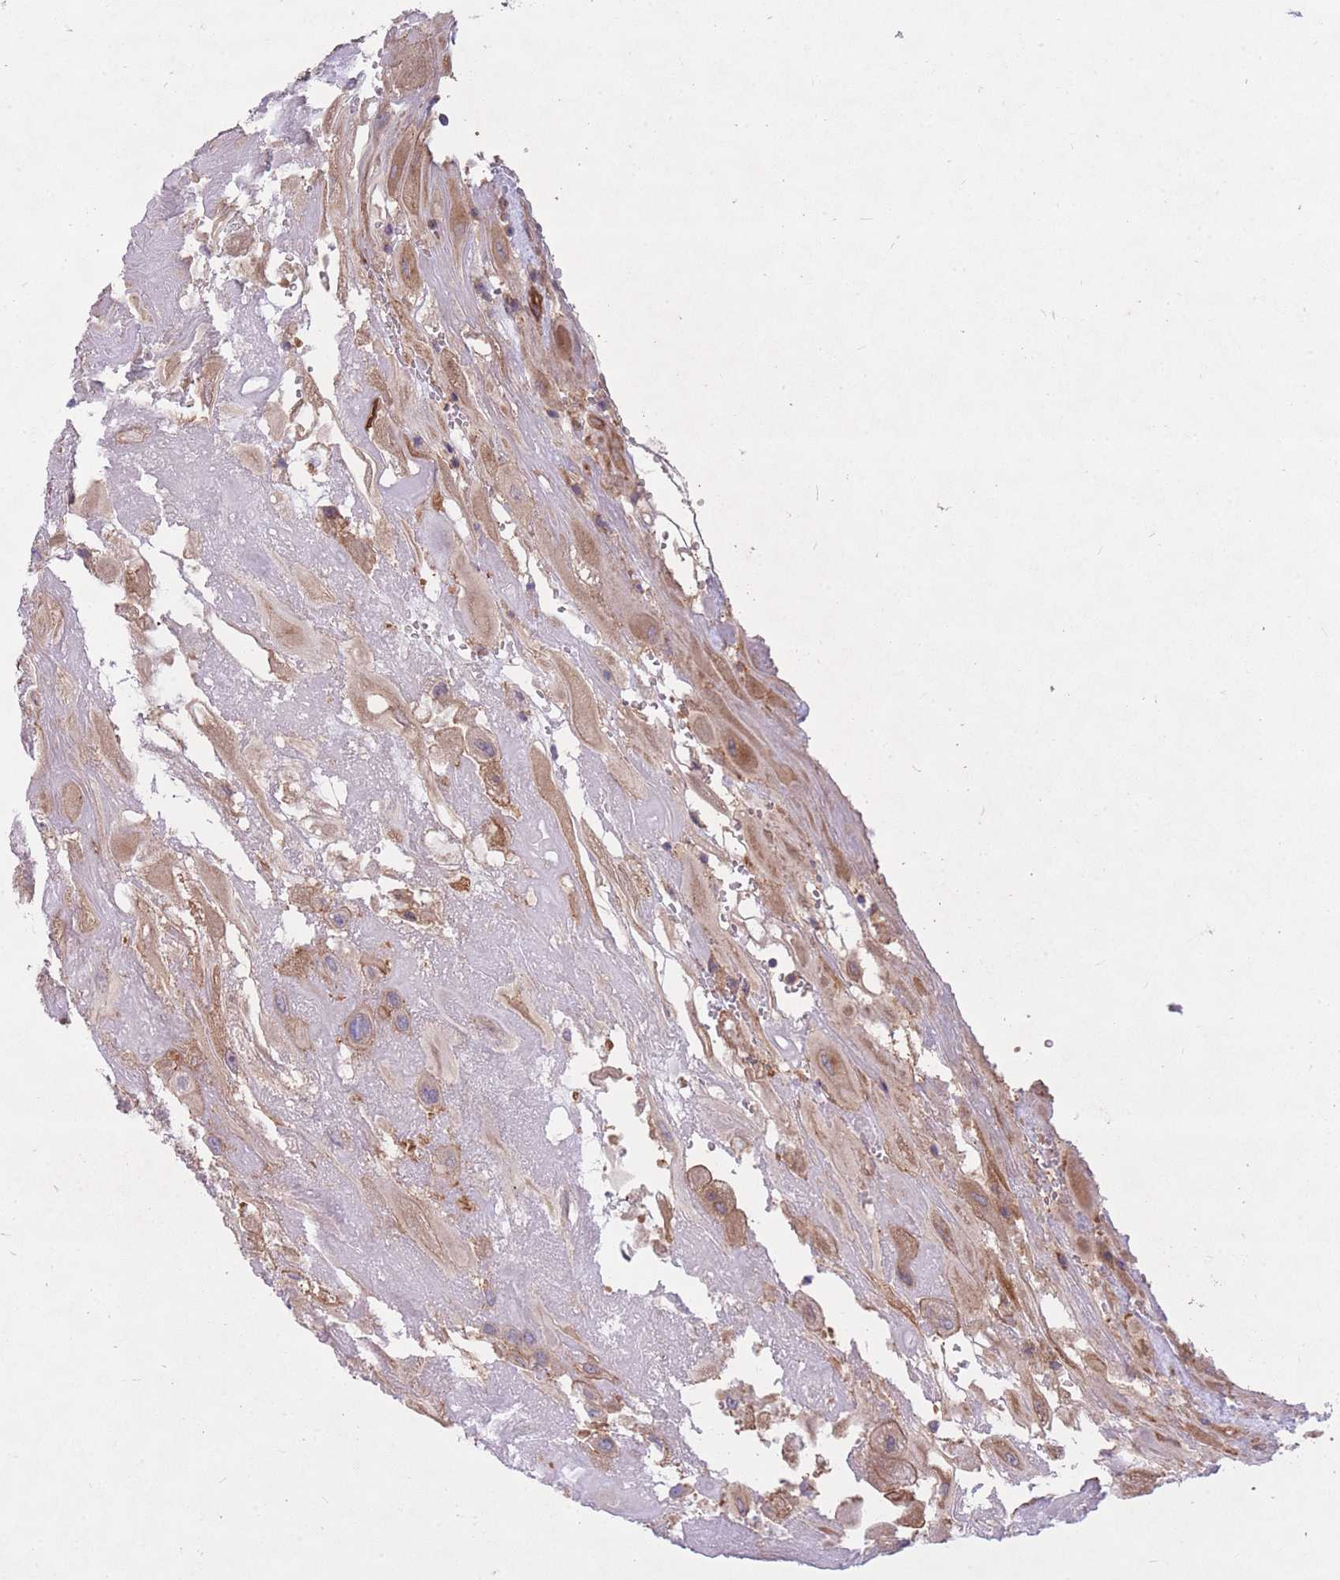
{"staining": {"intensity": "moderate", "quantity": "25%-75%", "location": "cytoplasmic/membranous"}, "tissue": "placenta", "cell_type": "Decidual cells", "image_type": "normal", "snomed": [{"axis": "morphology", "description": "Normal tissue, NOS"}, {"axis": "topography", "description": "Placenta"}], "caption": "A histopathology image of placenta stained for a protein shows moderate cytoplasmic/membranous brown staining in decidual cells. The staining was performed using DAB (3,3'-diaminobenzidine), with brown indicating positive protein expression. Nuclei are stained blue with hematoxylin.", "gene": "GGA1", "patient": {"sex": "female", "age": 32}}